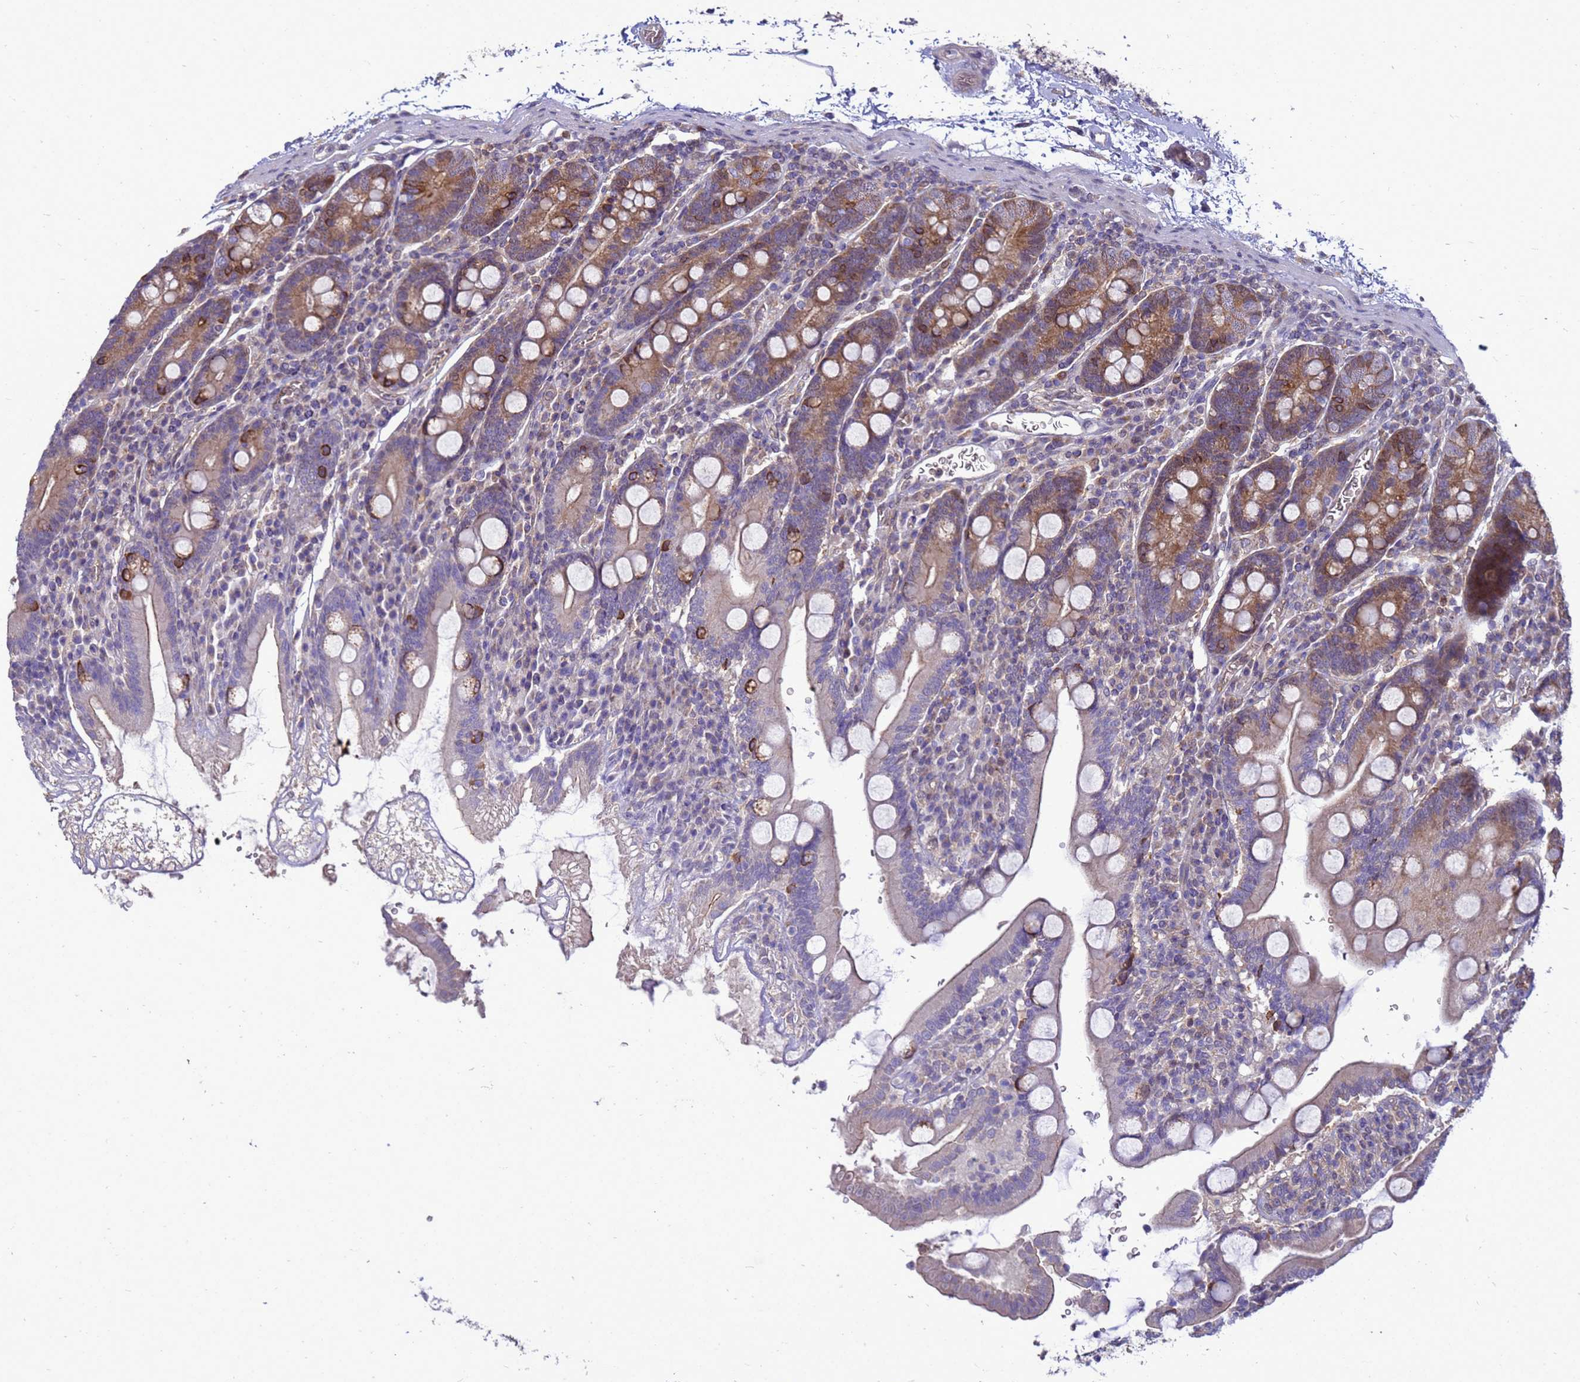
{"staining": {"intensity": "moderate", "quantity": "25%-75%", "location": "cytoplasmic/membranous"}, "tissue": "duodenum", "cell_type": "Glandular cells", "image_type": "normal", "snomed": [{"axis": "morphology", "description": "Normal tissue, NOS"}, {"axis": "topography", "description": "Duodenum"}], "caption": "Moderate cytoplasmic/membranous protein positivity is seen in approximately 25%-75% of glandular cells in duodenum.", "gene": "EIF4EBP3", "patient": {"sex": "male", "age": 35}}